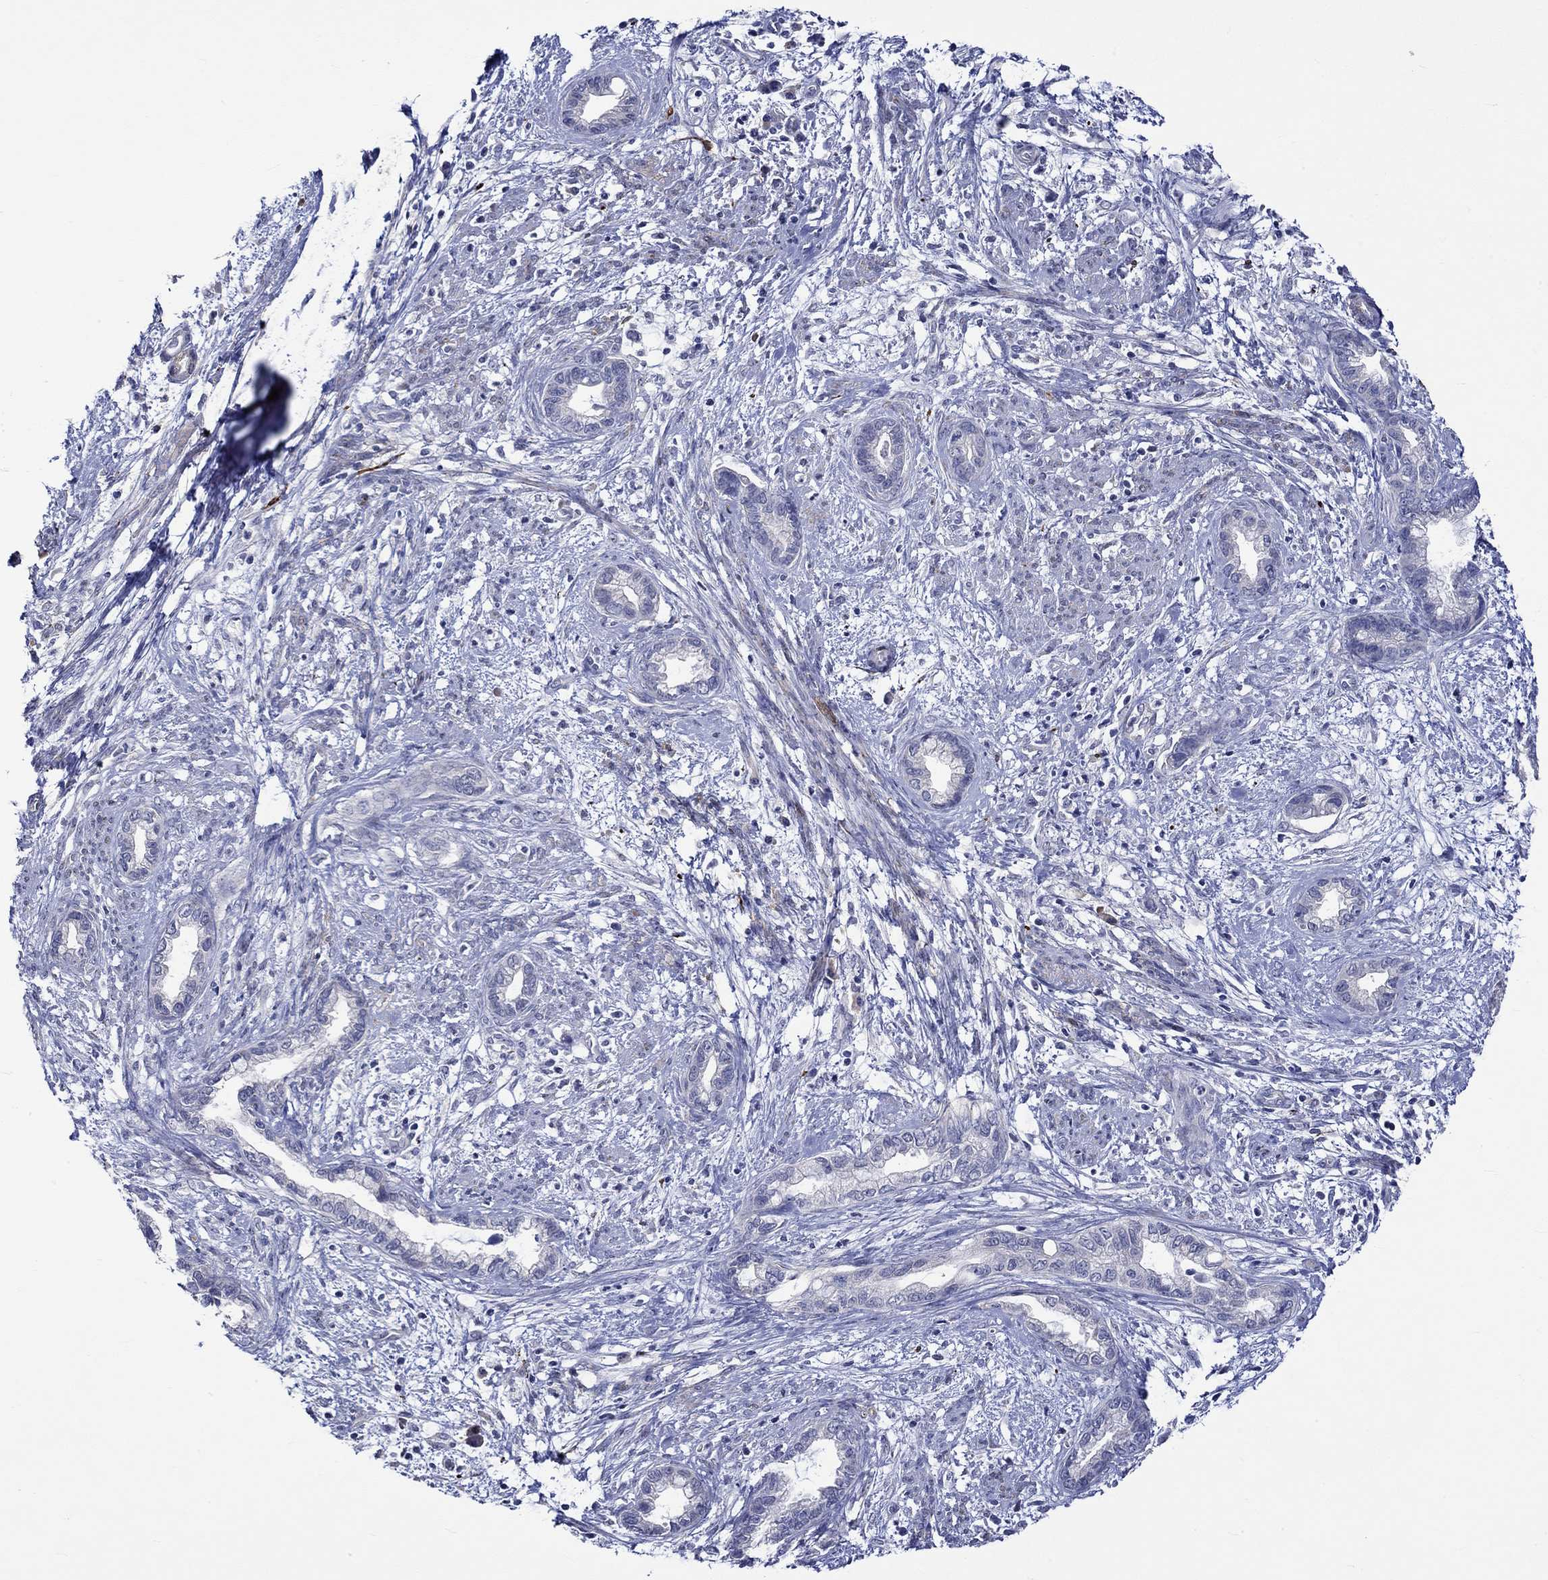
{"staining": {"intensity": "negative", "quantity": "none", "location": "none"}, "tissue": "cervical cancer", "cell_type": "Tumor cells", "image_type": "cancer", "snomed": [{"axis": "morphology", "description": "Adenocarcinoma, NOS"}, {"axis": "topography", "description": "Cervix"}], "caption": "Immunohistochemistry image of human cervical adenocarcinoma stained for a protein (brown), which displays no staining in tumor cells.", "gene": "CRYAB", "patient": {"sex": "female", "age": 62}}